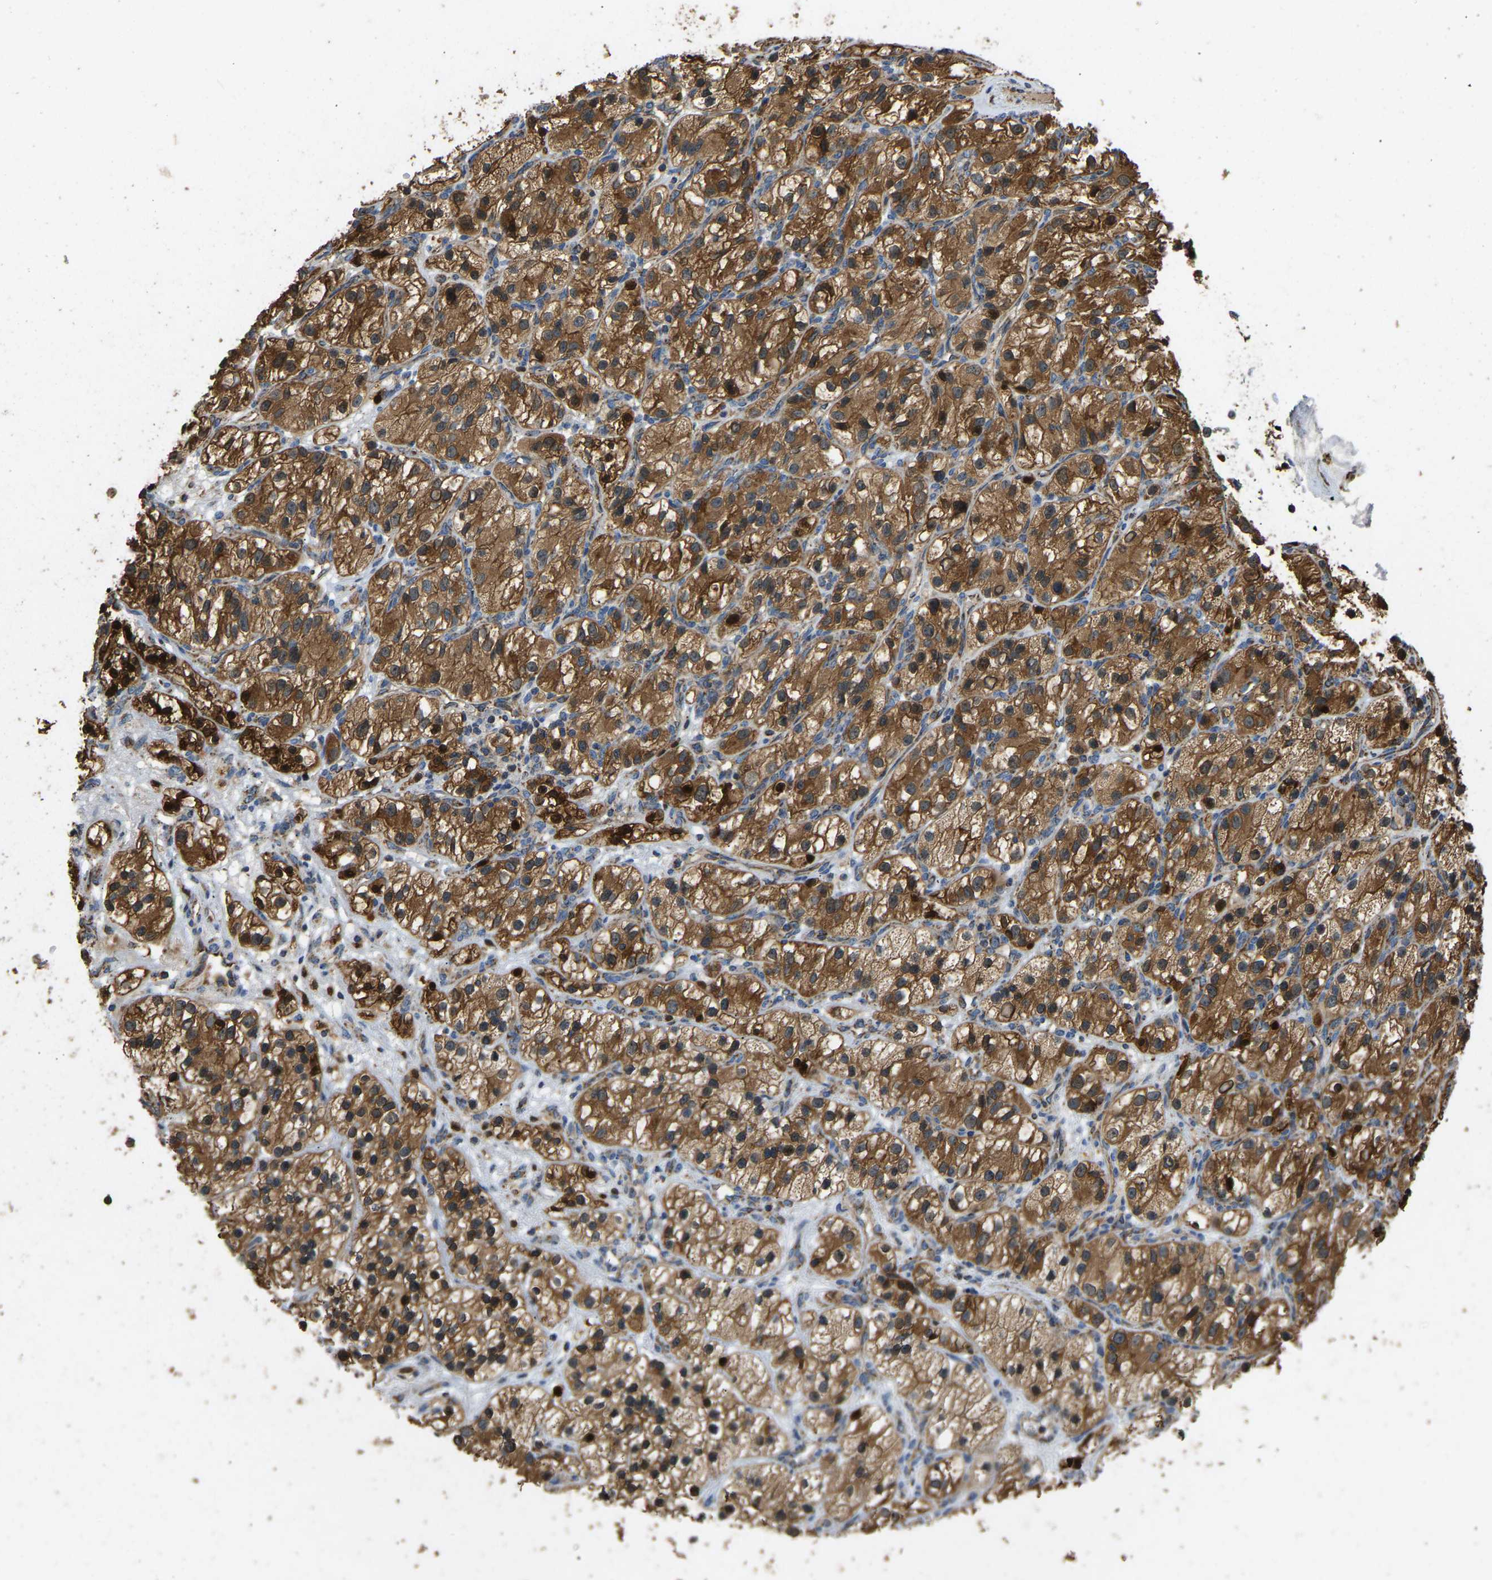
{"staining": {"intensity": "strong", "quantity": ">75%", "location": "cytoplasmic/membranous,nuclear"}, "tissue": "renal cancer", "cell_type": "Tumor cells", "image_type": "cancer", "snomed": [{"axis": "morphology", "description": "Adenocarcinoma, NOS"}, {"axis": "topography", "description": "Kidney"}], "caption": "Renal cancer stained with immunohistochemistry exhibits strong cytoplasmic/membranous and nuclear positivity in approximately >75% of tumor cells. (DAB IHC with brightfield microscopy, high magnification).", "gene": "TUFM", "patient": {"sex": "female", "age": 57}}